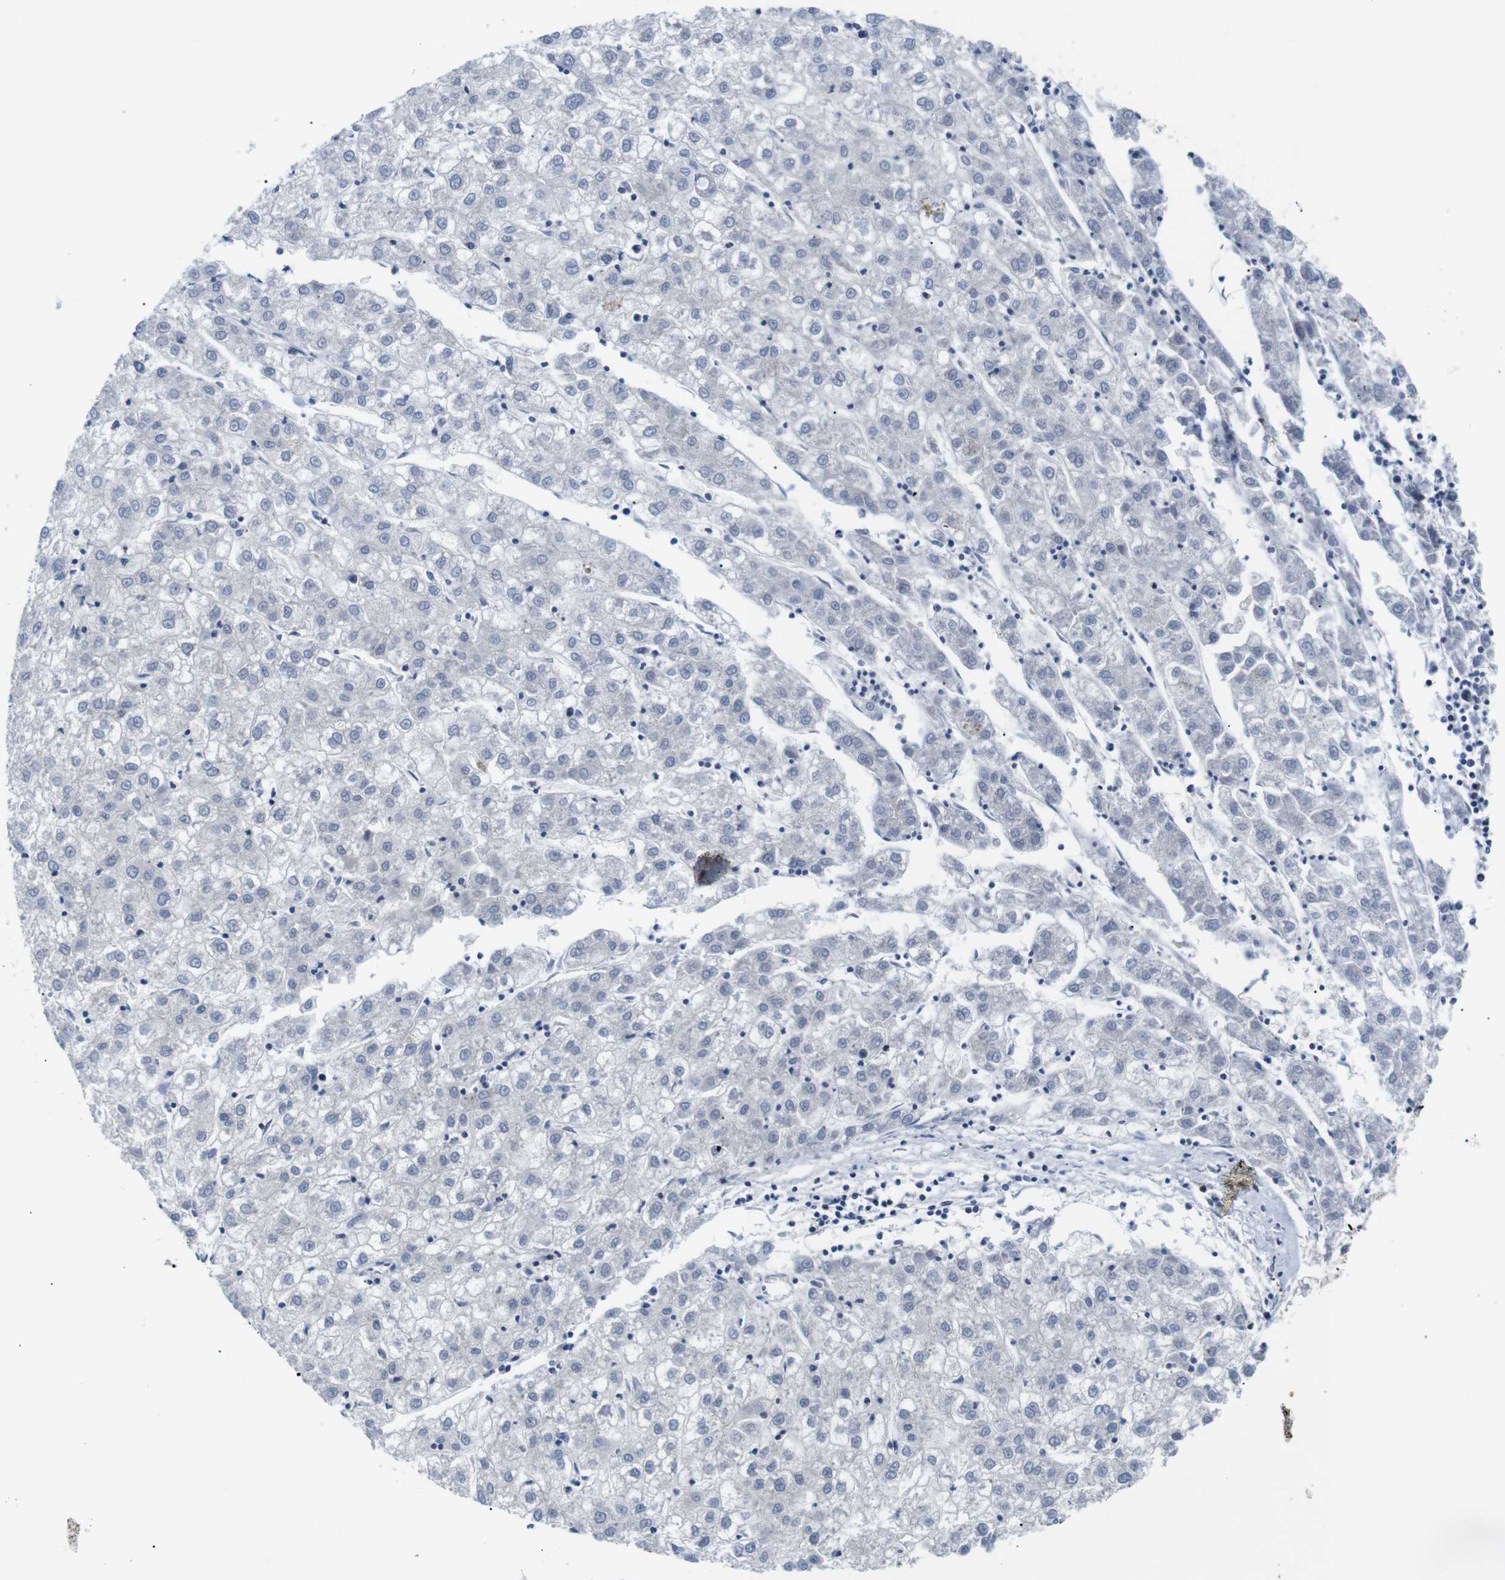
{"staining": {"intensity": "negative", "quantity": "none", "location": "none"}, "tissue": "liver cancer", "cell_type": "Tumor cells", "image_type": "cancer", "snomed": [{"axis": "morphology", "description": "Carcinoma, Hepatocellular, NOS"}, {"axis": "topography", "description": "Liver"}], "caption": "Immunohistochemical staining of liver hepatocellular carcinoma exhibits no significant expression in tumor cells.", "gene": "UBXN1", "patient": {"sex": "male", "age": 72}}